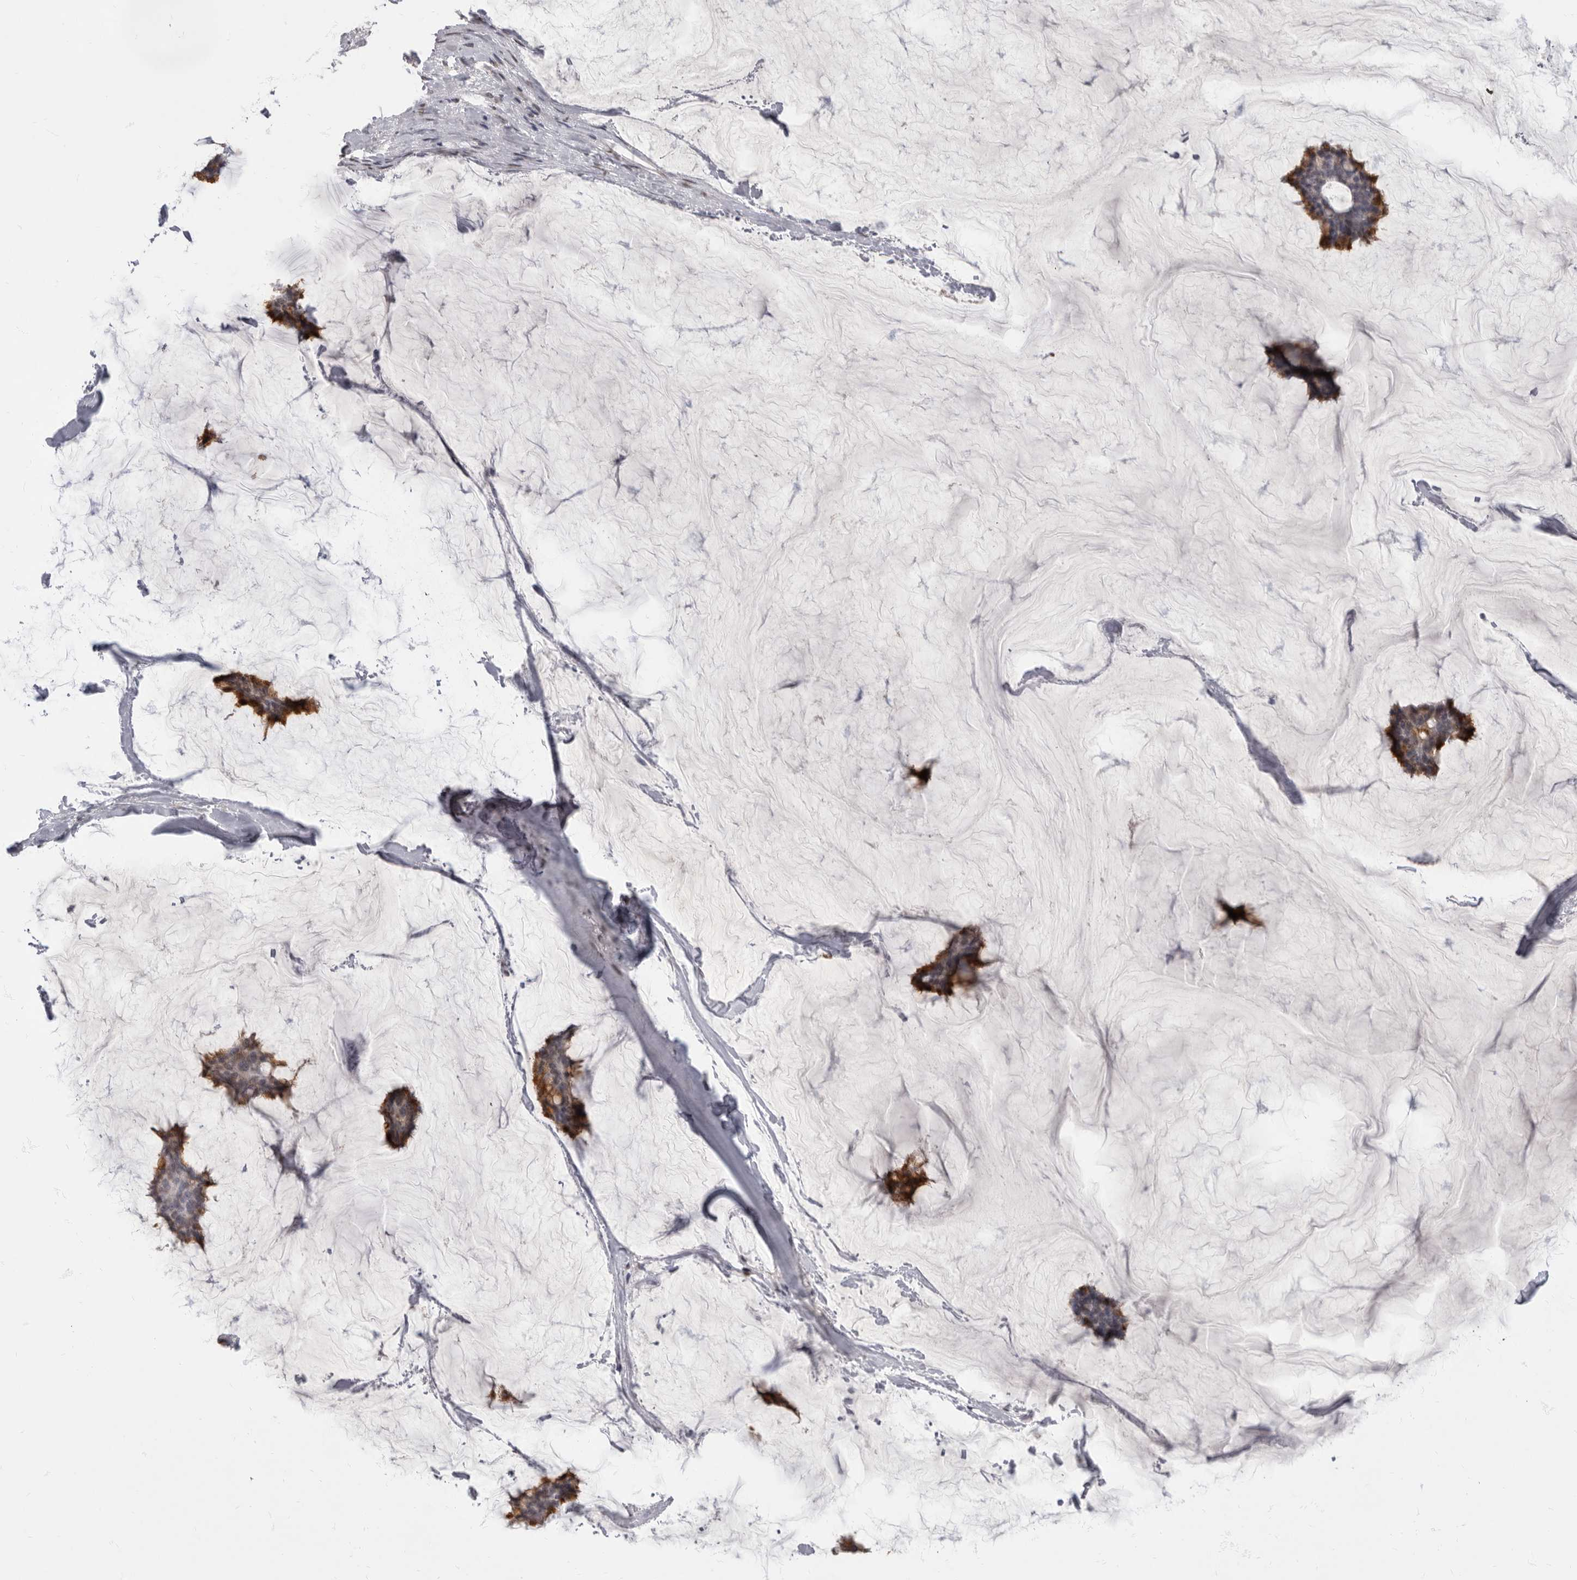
{"staining": {"intensity": "moderate", "quantity": "<25%", "location": "cytoplasmic/membranous"}, "tissue": "breast cancer", "cell_type": "Tumor cells", "image_type": "cancer", "snomed": [{"axis": "morphology", "description": "Duct carcinoma"}, {"axis": "topography", "description": "Breast"}], "caption": "Protein expression analysis of human breast infiltrating ductal carcinoma reveals moderate cytoplasmic/membranous expression in approximately <25% of tumor cells. Using DAB (brown) and hematoxylin (blue) stains, captured at high magnification using brightfield microscopy.", "gene": "NBL1", "patient": {"sex": "female", "age": 93}}